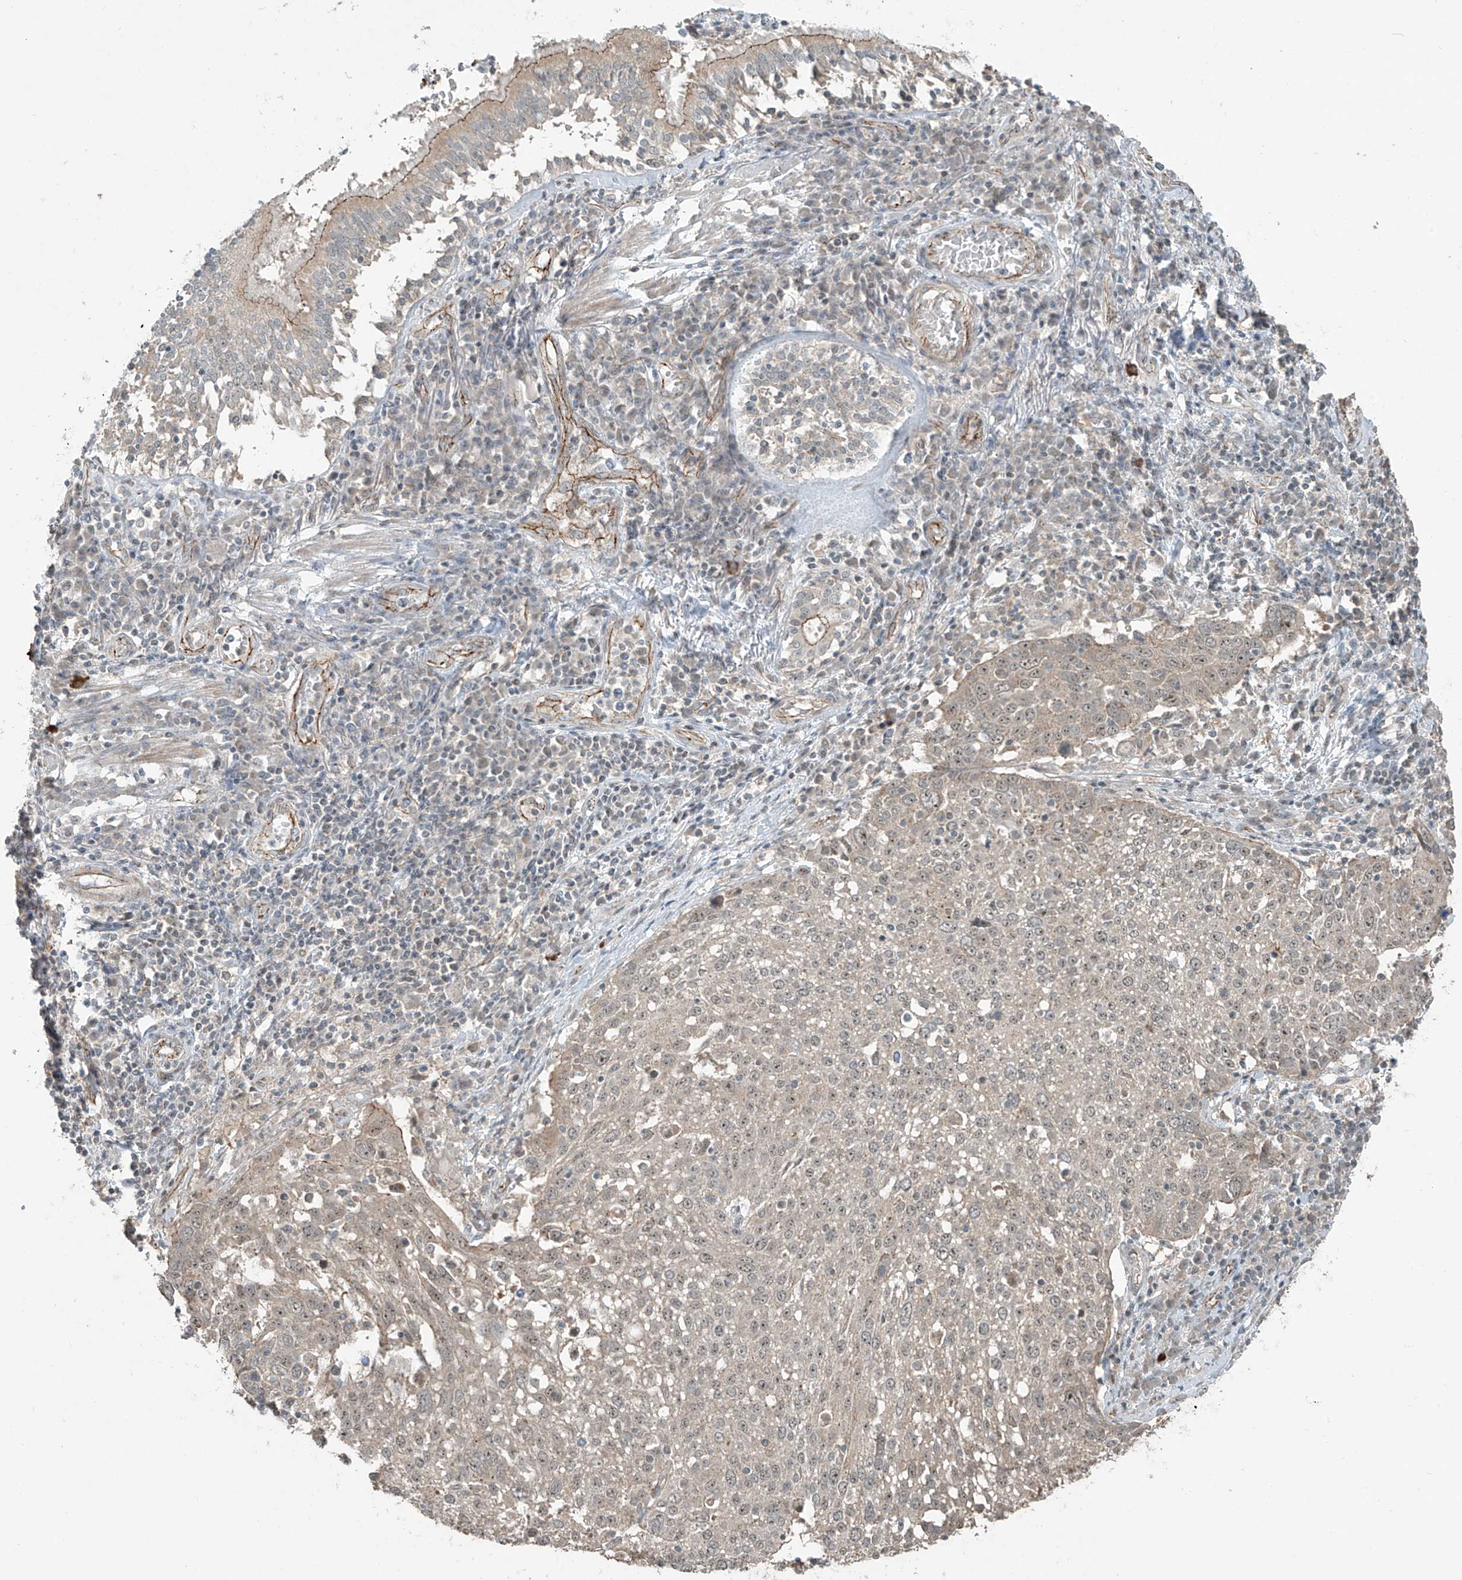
{"staining": {"intensity": "weak", "quantity": "25%-75%", "location": "cytoplasmic/membranous,nuclear"}, "tissue": "lung cancer", "cell_type": "Tumor cells", "image_type": "cancer", "snomed": [{"axis": "morphology", "description": "Squamous cell carcinoma, NOS"}, {"axis": "topography", "description": "Lung"}], "caption": "A micrograph of lung squamous cell carcinoma stained for a protein exhibits weak cytoplasmic/membranous and nuclear brown staining in tumor cells.", "gene": "ZNF16", "patient": {"sex": "male", "age": 65}}